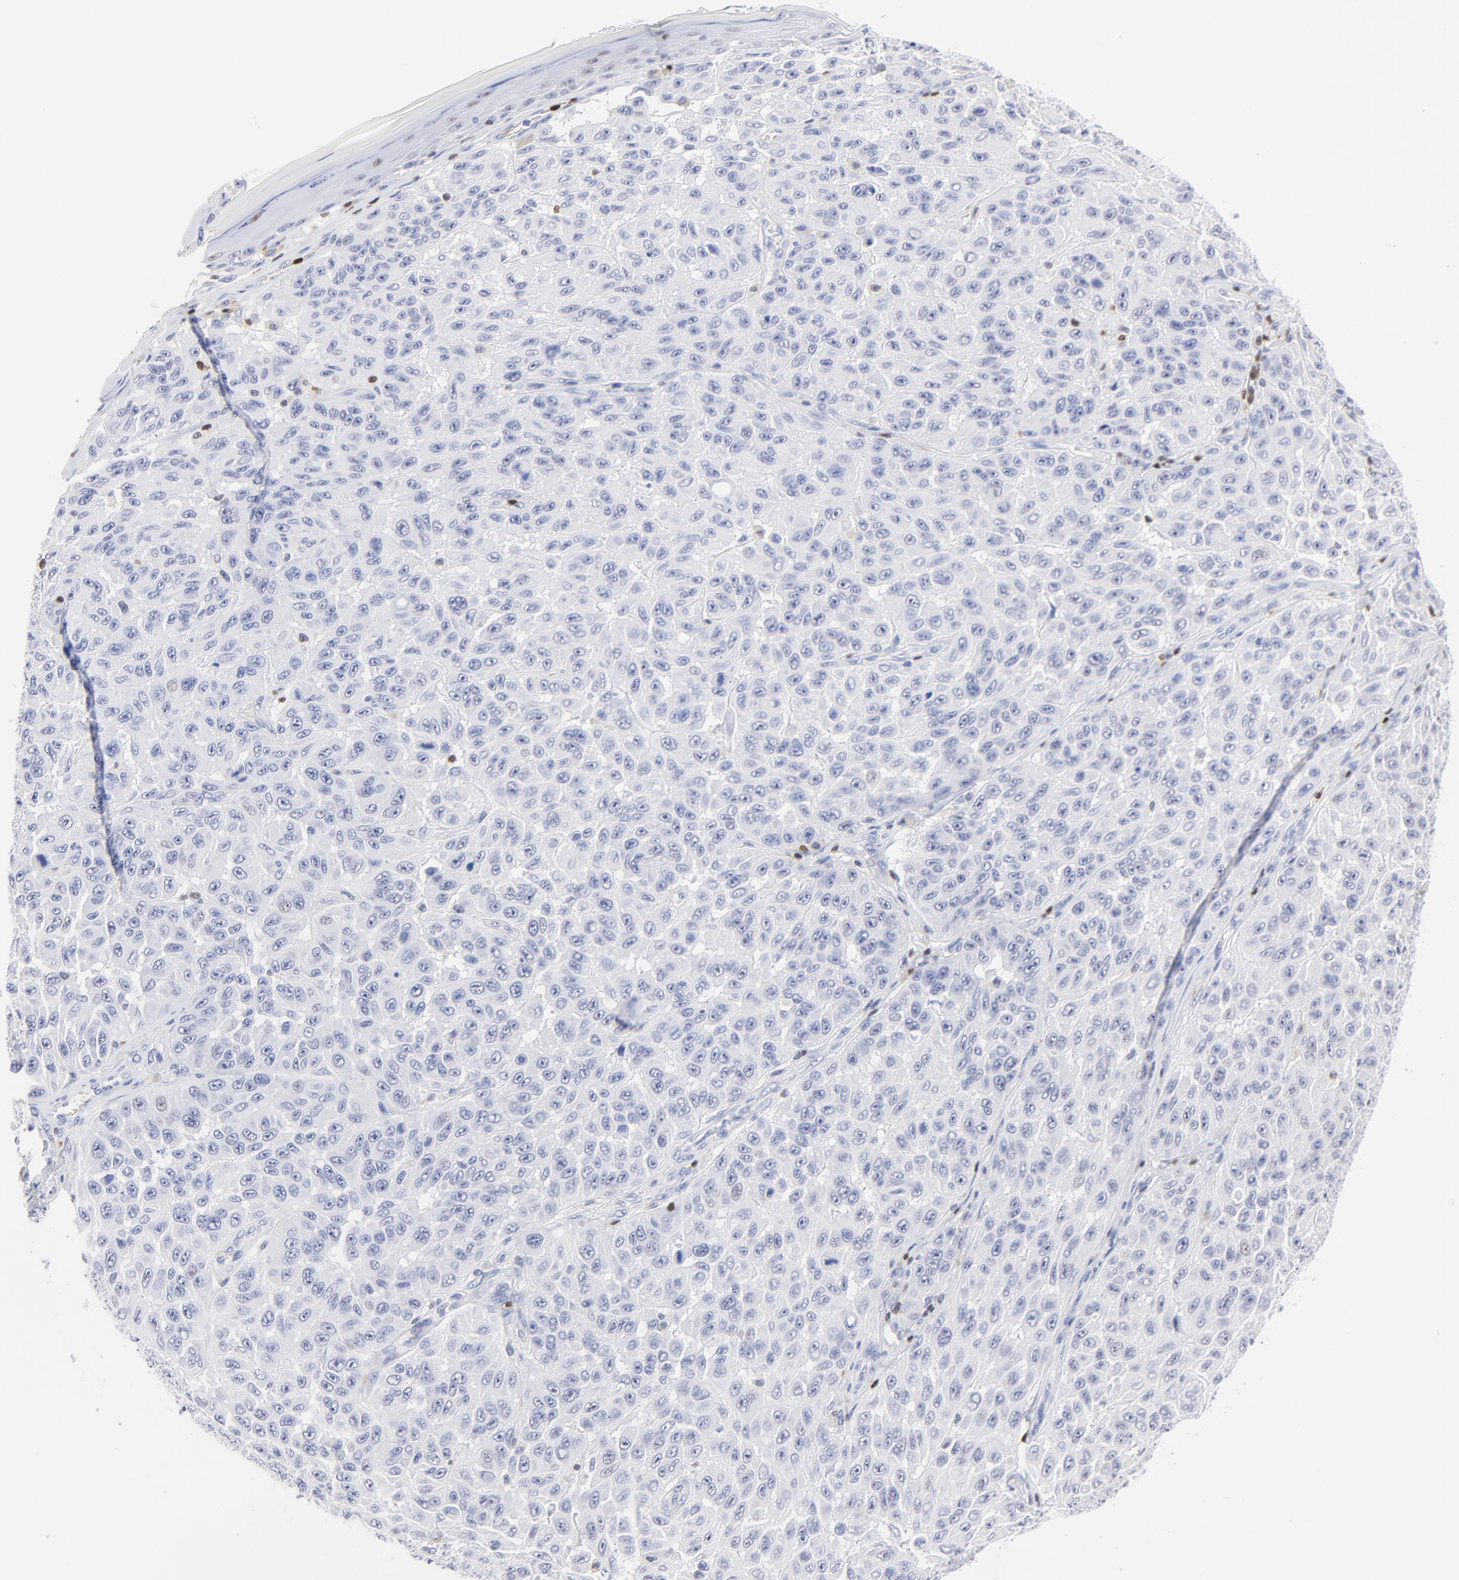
{"staining": {"intensity": "negative", "quantity": "none", "location": "none"}, "tissue": "melanoma", "cell_type": "Tumor cells", "image_type": "cancer", "snomed": [{"axis": "morphology", "description": "Malignant melanoma, NOS"}, {"axis": "topography", "description": "Skin"}], "caption": "This is an IHC image of malignant melanoma. There is no staining in tumor cells.", "gene": "ZAP70", "patient": {"sex": "male", "age": 30}}